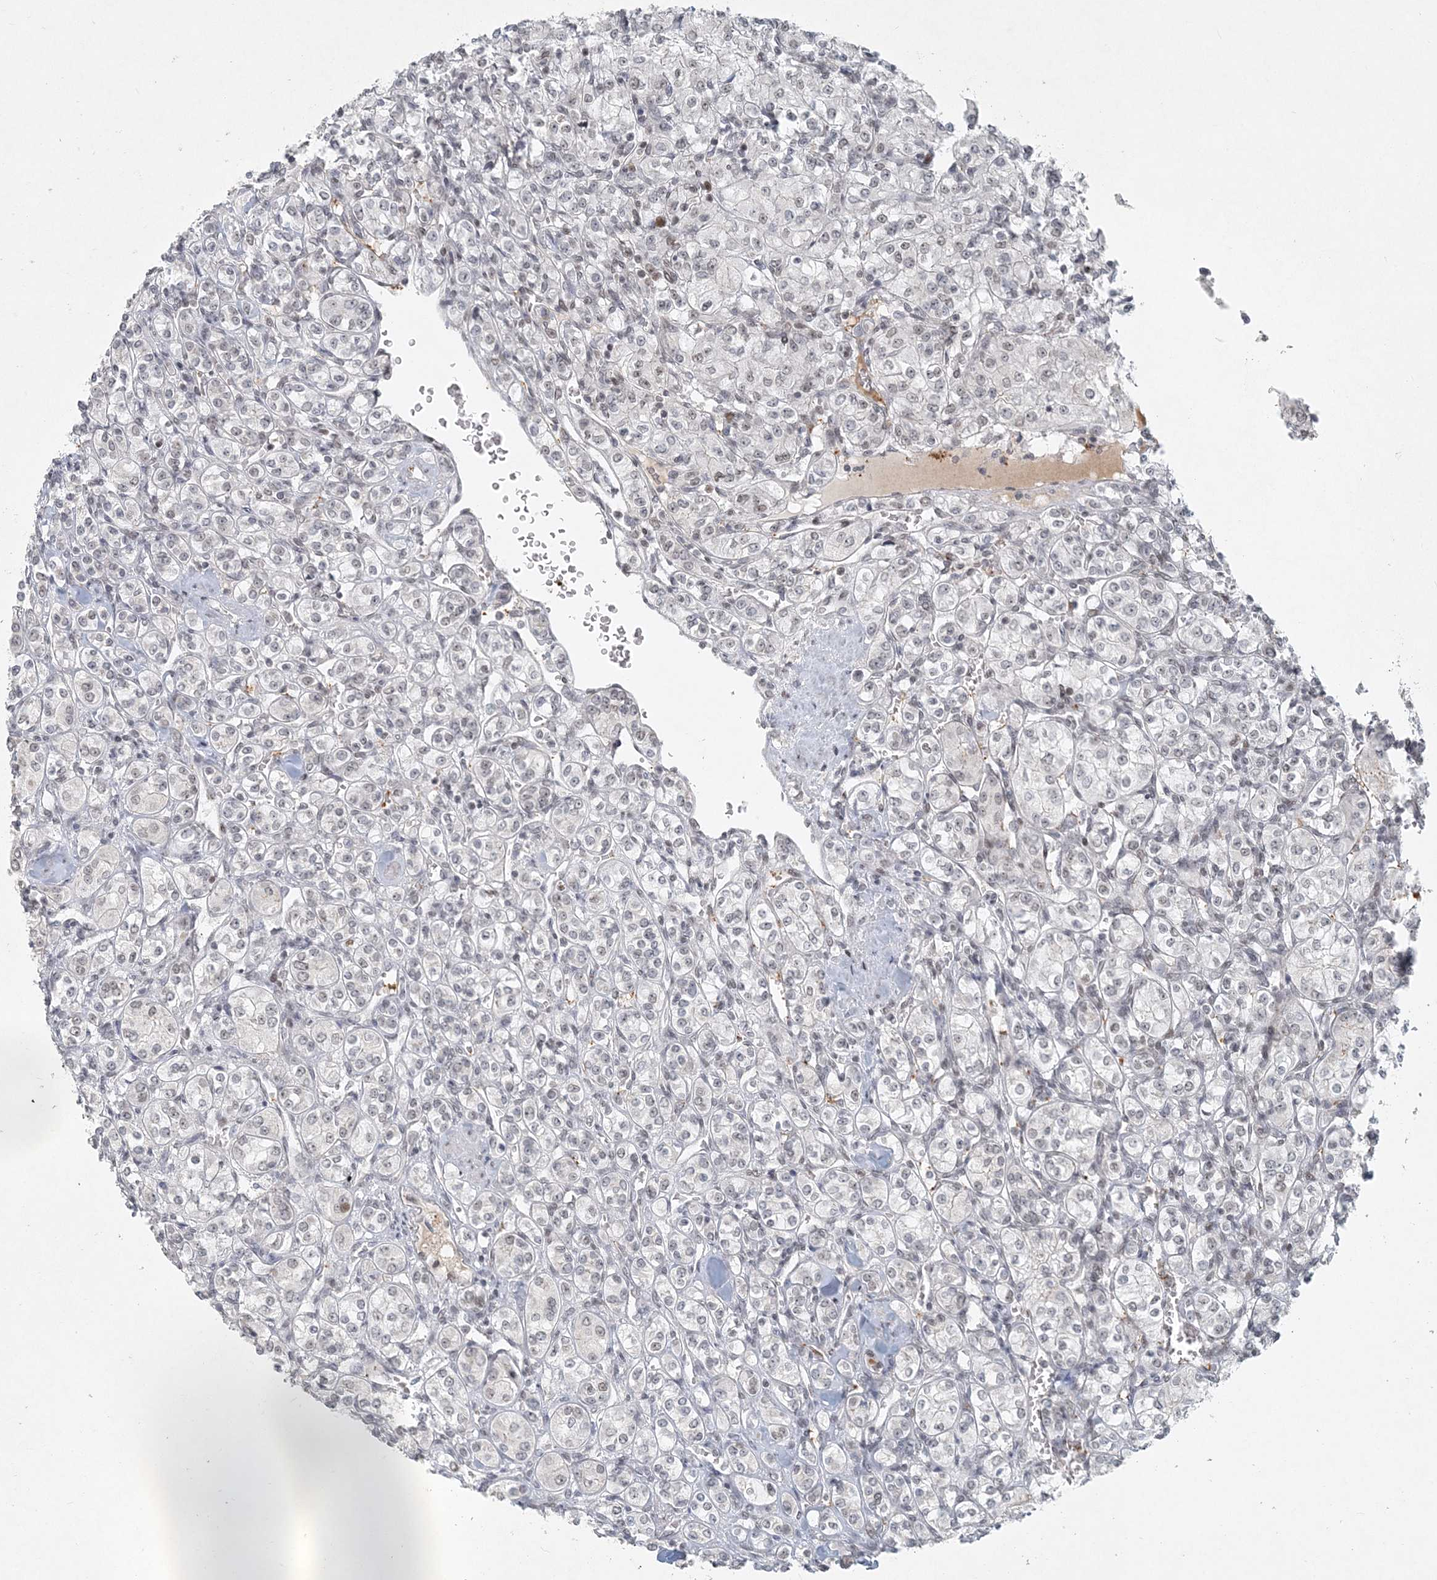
{"staining": {"intensity": "weak", "quantity": "<25%", "location": "nuclear"}, "tissue": "renal cancer", "cell_type": "Tumor cells", "image_type": "cancer", "snomed": [{"axis": "morphology", "description": "Adenocarcinoma, NOS"}, {"axis": "topography", "description": "Kidney"}], "caption": "This is an IHC image of adenocarcinoma (renal). There is no staining in tumor cells.", "gene": "BAZ1B", "patient": {"sex": "male", "age": 77}}